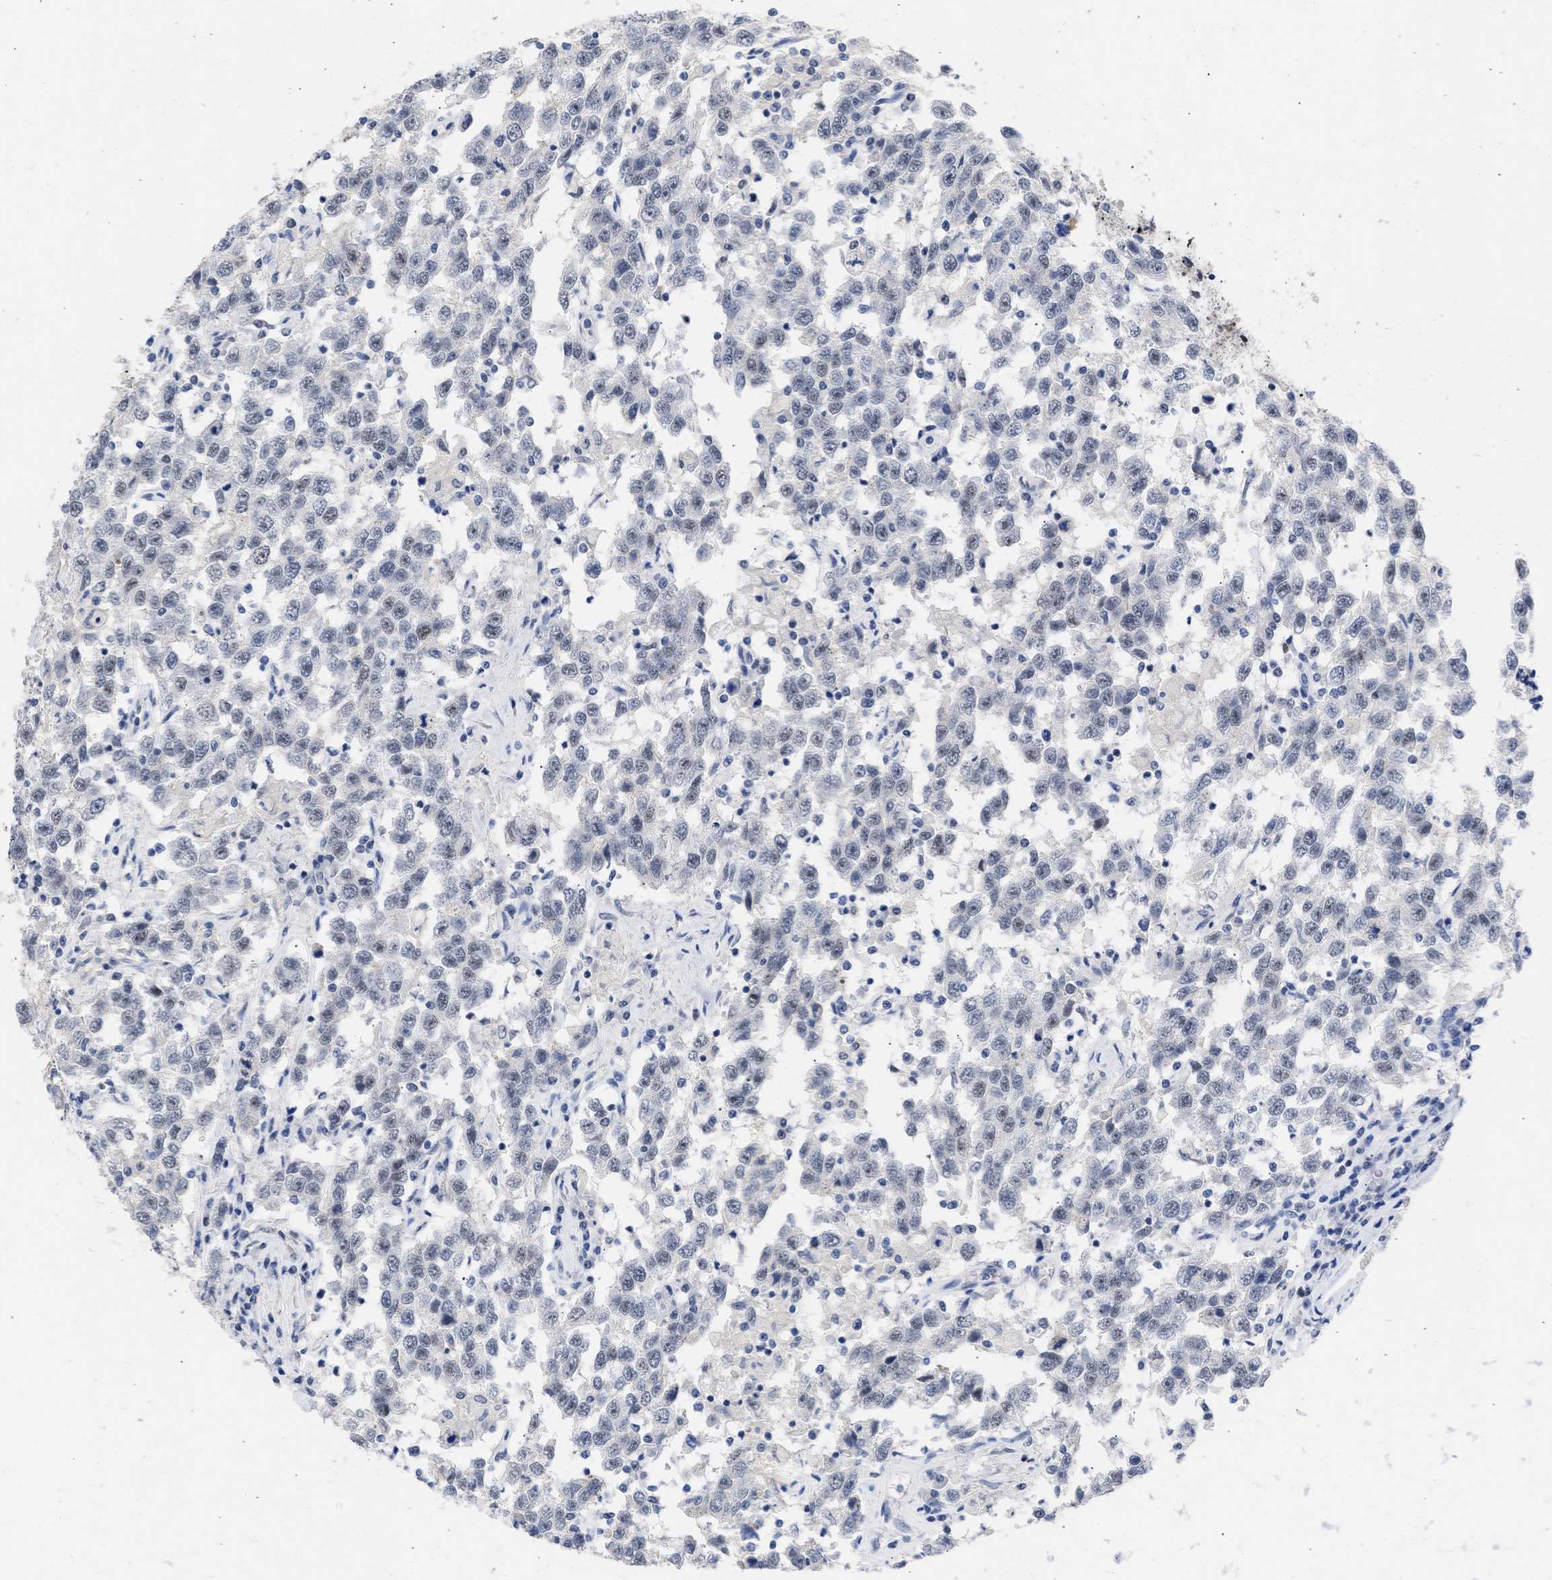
{"staining": {"intensity": "negative", "quantity": "none", "location": "none"}, "tissue": "testis cancer", "cell_type": "Tumor cells", "image_type": "cancer", "snomed": [{"axis": "morphology", "description": "Seminoma, NOS"}, {"axis": "topography", "description": "Testis"}], "caption": "DAB immunohistochemical staining of testis seminoma displays no significant expression in tumor cells.", "gene": "DDX41", "patient": {"sex": "male", "age": 41}}